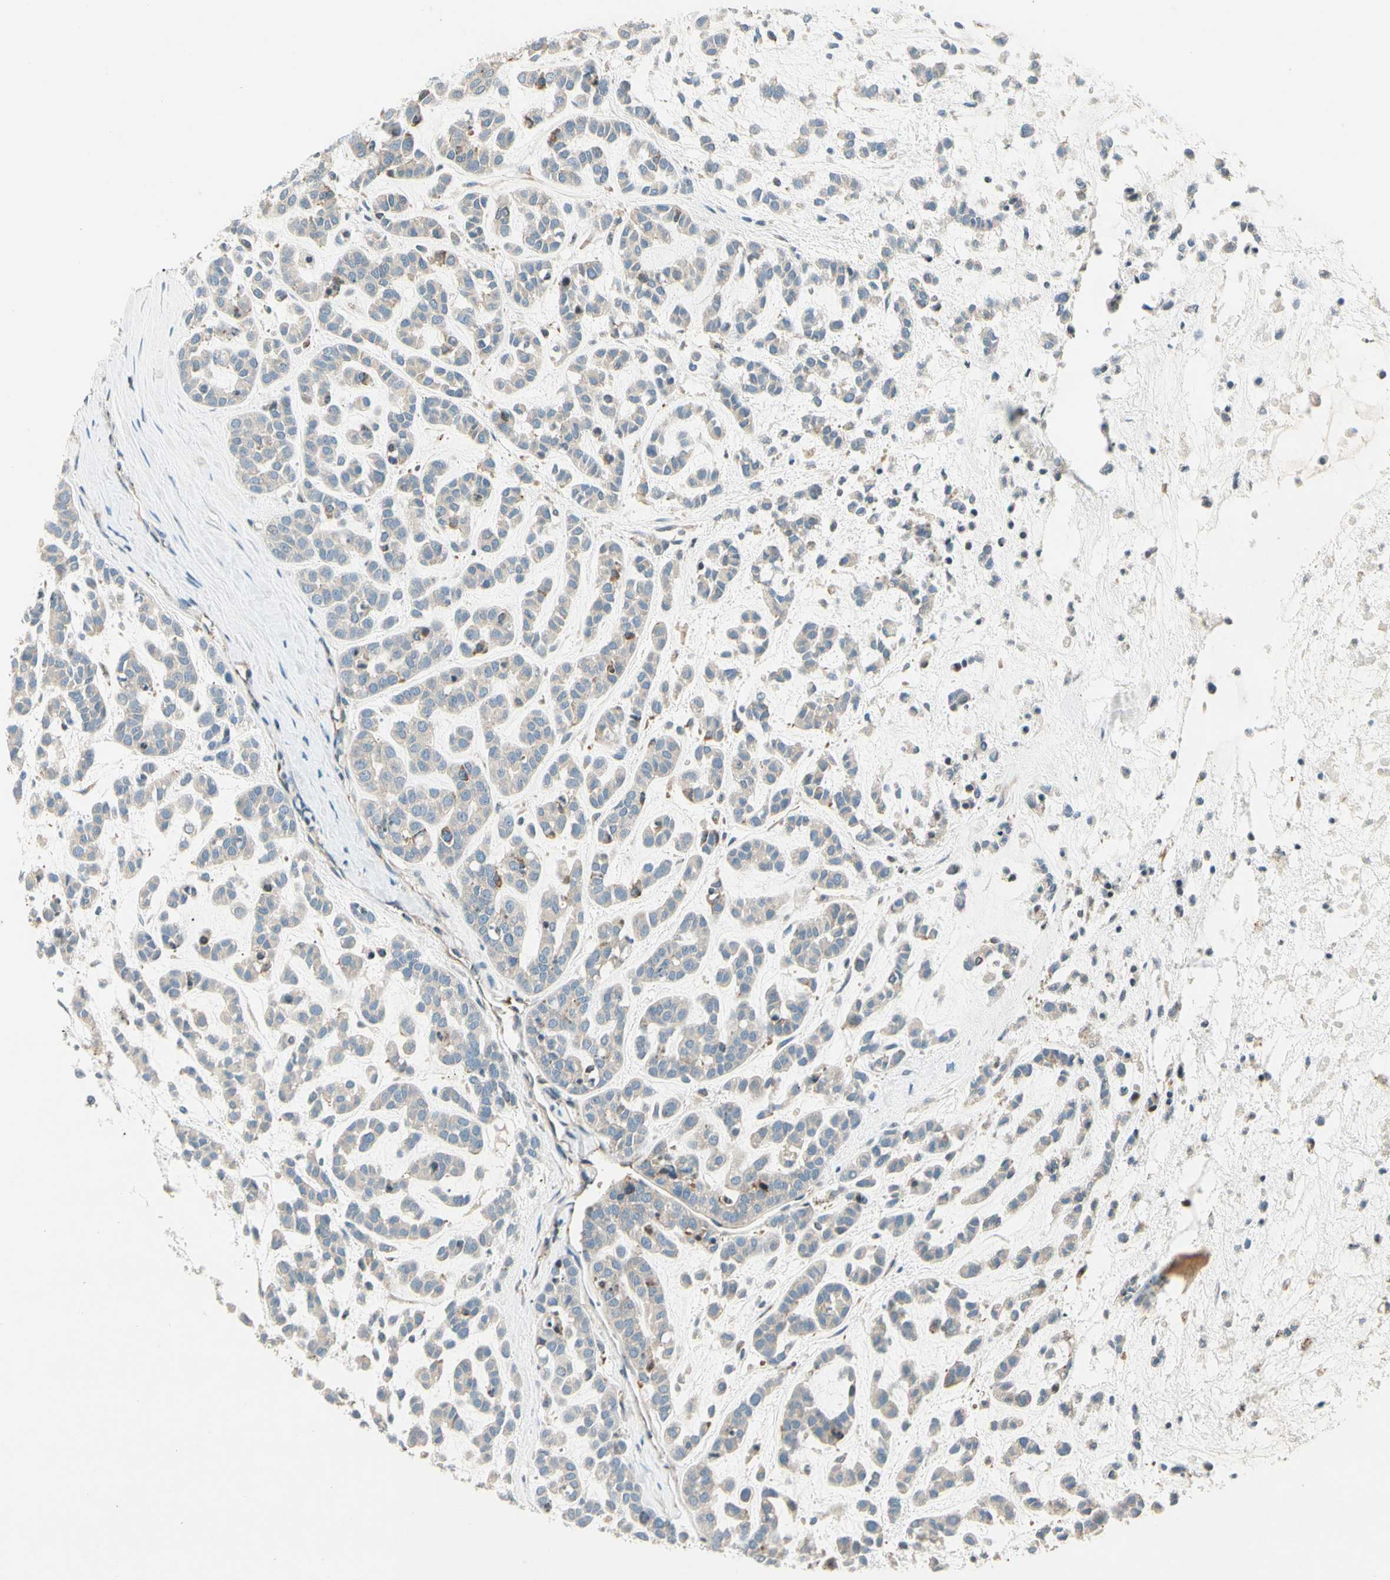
{"staining": {"intensity": "weak", "quantity": ">75%", "location": "cytoplasmic/membranous"}, "tissue": "head and neck cancer", "cell_type": "Tumor cells", "image_type": "cancer", "snomed": [{"axis": "morphology", "description": "Adenocarcinoma, NOS"}, {"axis": "morphology", "description": "Adenoma, NOS"}, {"axis": "topography", "description": "Head-Neck"}], "caption": "A histopathology image of human head and neck cancer (adenoma) stained for a protein demonstrates weak cytoplasmic/membranous brown staining in tumor cells.", "gene": "CDH6", "patient": {"sex": "female", "age": 55}}